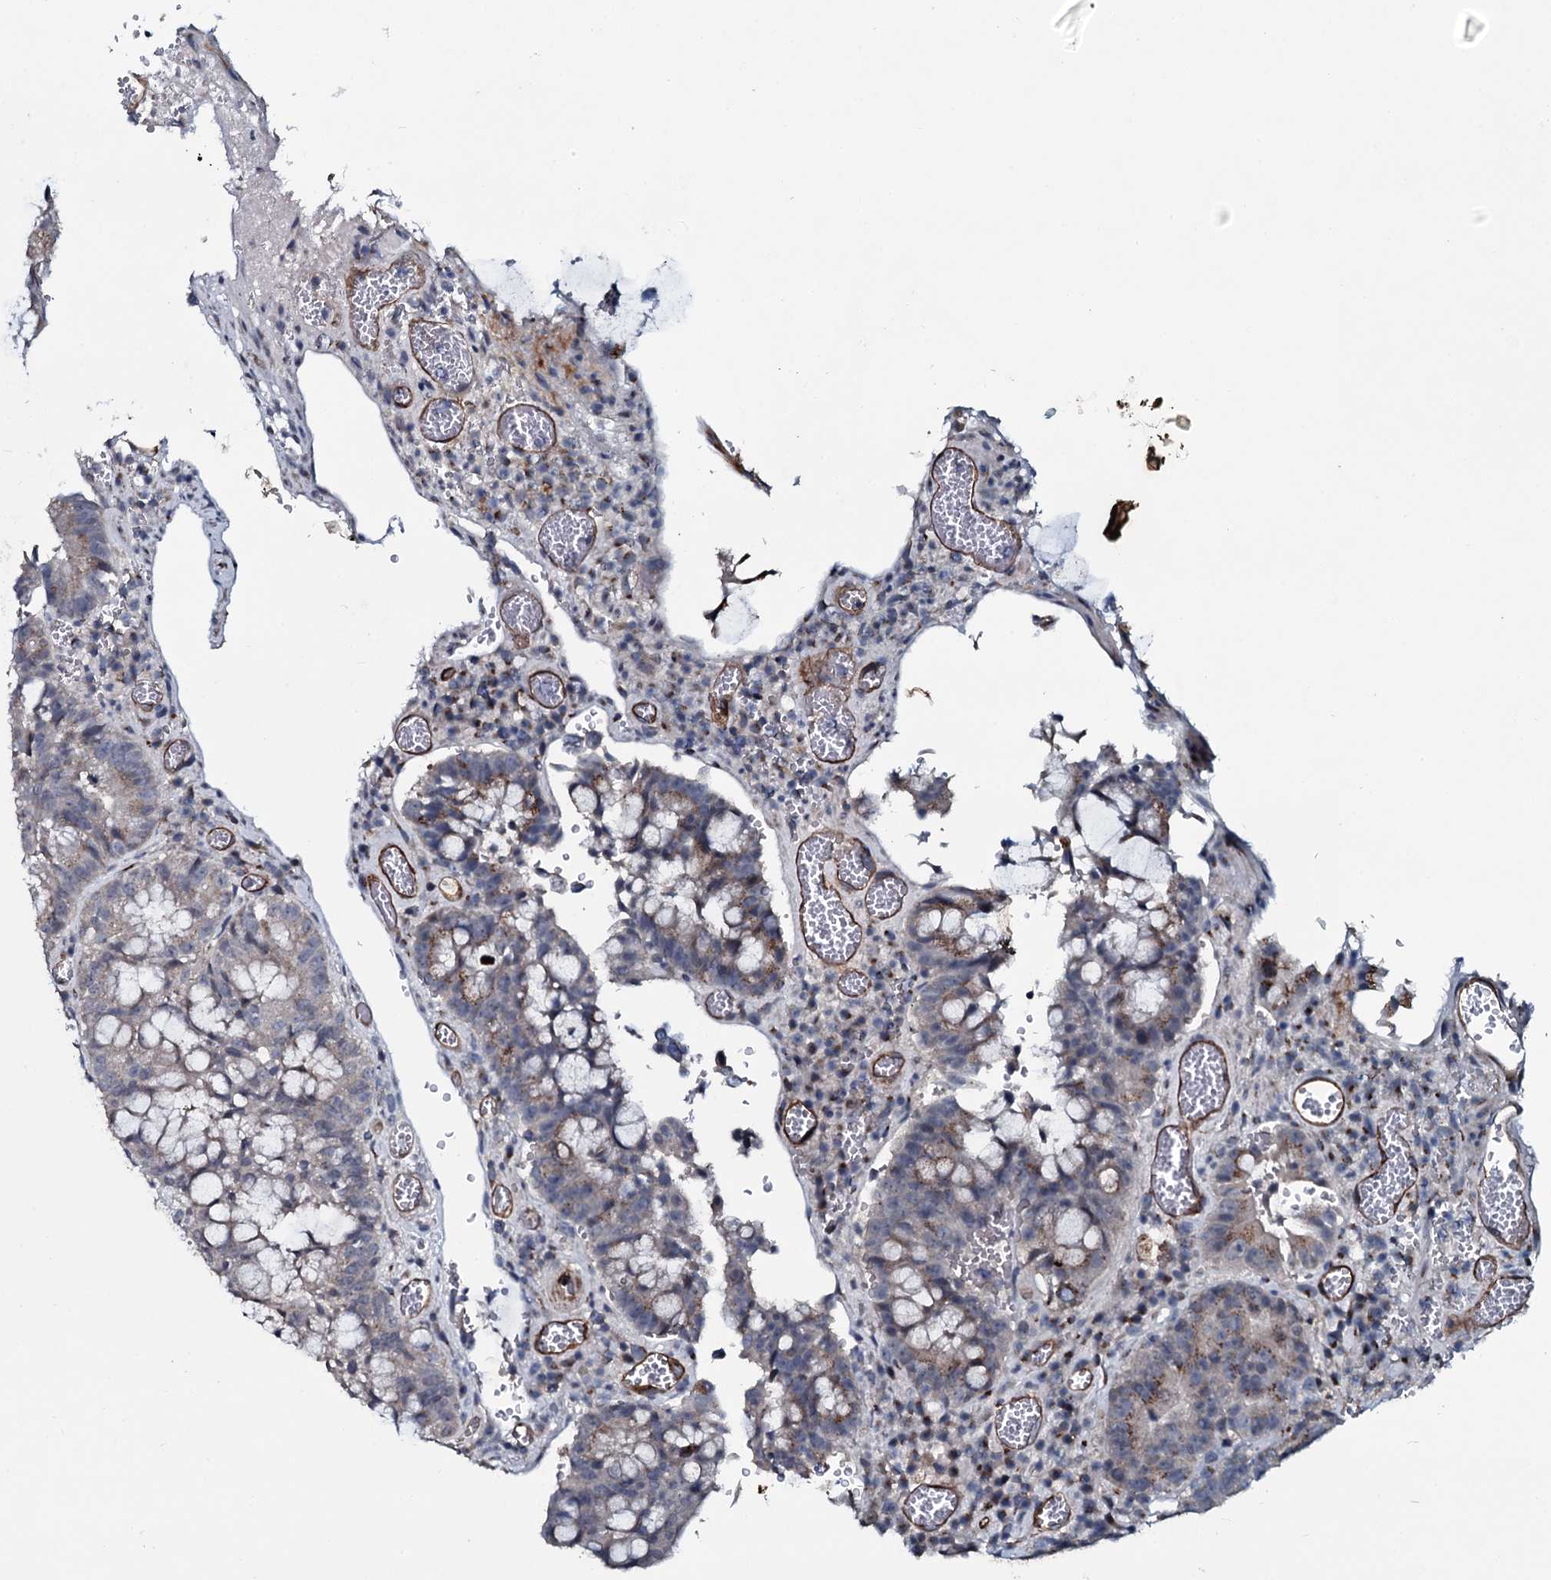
{"staining": {"intensity": "weak", "quantity": "25%-75%", "location": "cytoplasmic/membranous"}, "tissue": "colorectal cancer", "cell_type": "Tumor cells", "image_type": "cancer", "snomed": [{"axis": "morphology", "description": "Adenocarcinoma, NOS"}, {"axis": "topography", "description": "Rectum"}], "caption": "A brown stain highlights weak cytoplasmic/membranous positivity of a protein in human colorectal cancer (adenocarcinoma) tumor cells.", "gene": "CLEC14A", "patient": {"sex": "male", "age": 69}}